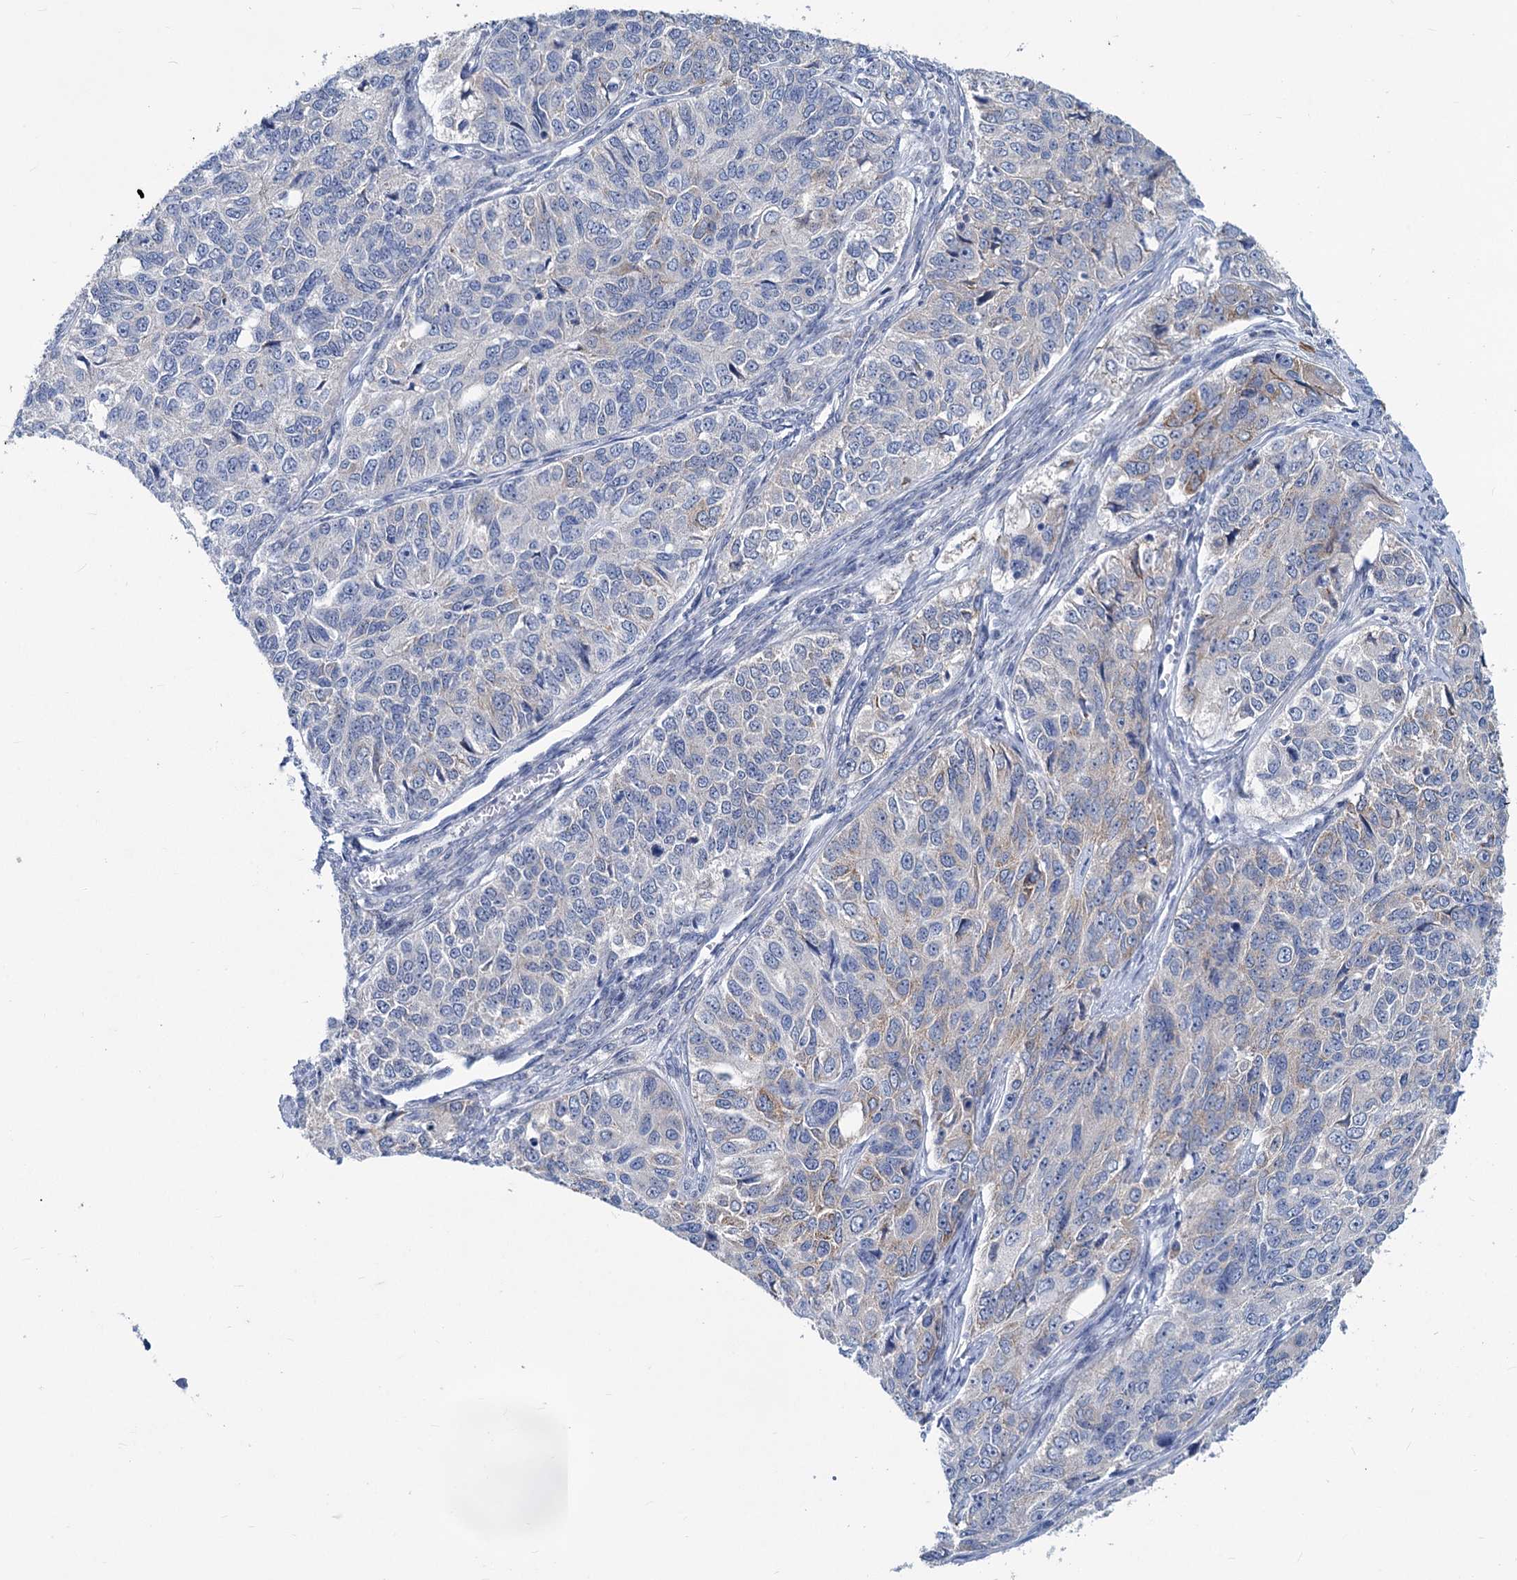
{"staining": {"intensity": "weak", "quantity": "<25%", "location": "cytoplasmic/membranous"}, "tissue": "ovarian cancer", "cell_type": "Tumor cells", "image_type": "cancer", "snomed": [{"axis": "morphology", "description": "Carcinoma, endometroid"}, {"axis": "topography", "description": "Ovary"}], "caption": "This image is of ovarian cancer stained with immunohistochemistry to label a protein in brown with the nuclei are counter-stained blue. There is no staining in tumor cells.", "gene": "NEU3", "patient": {"sex": "female", "age": 51}}